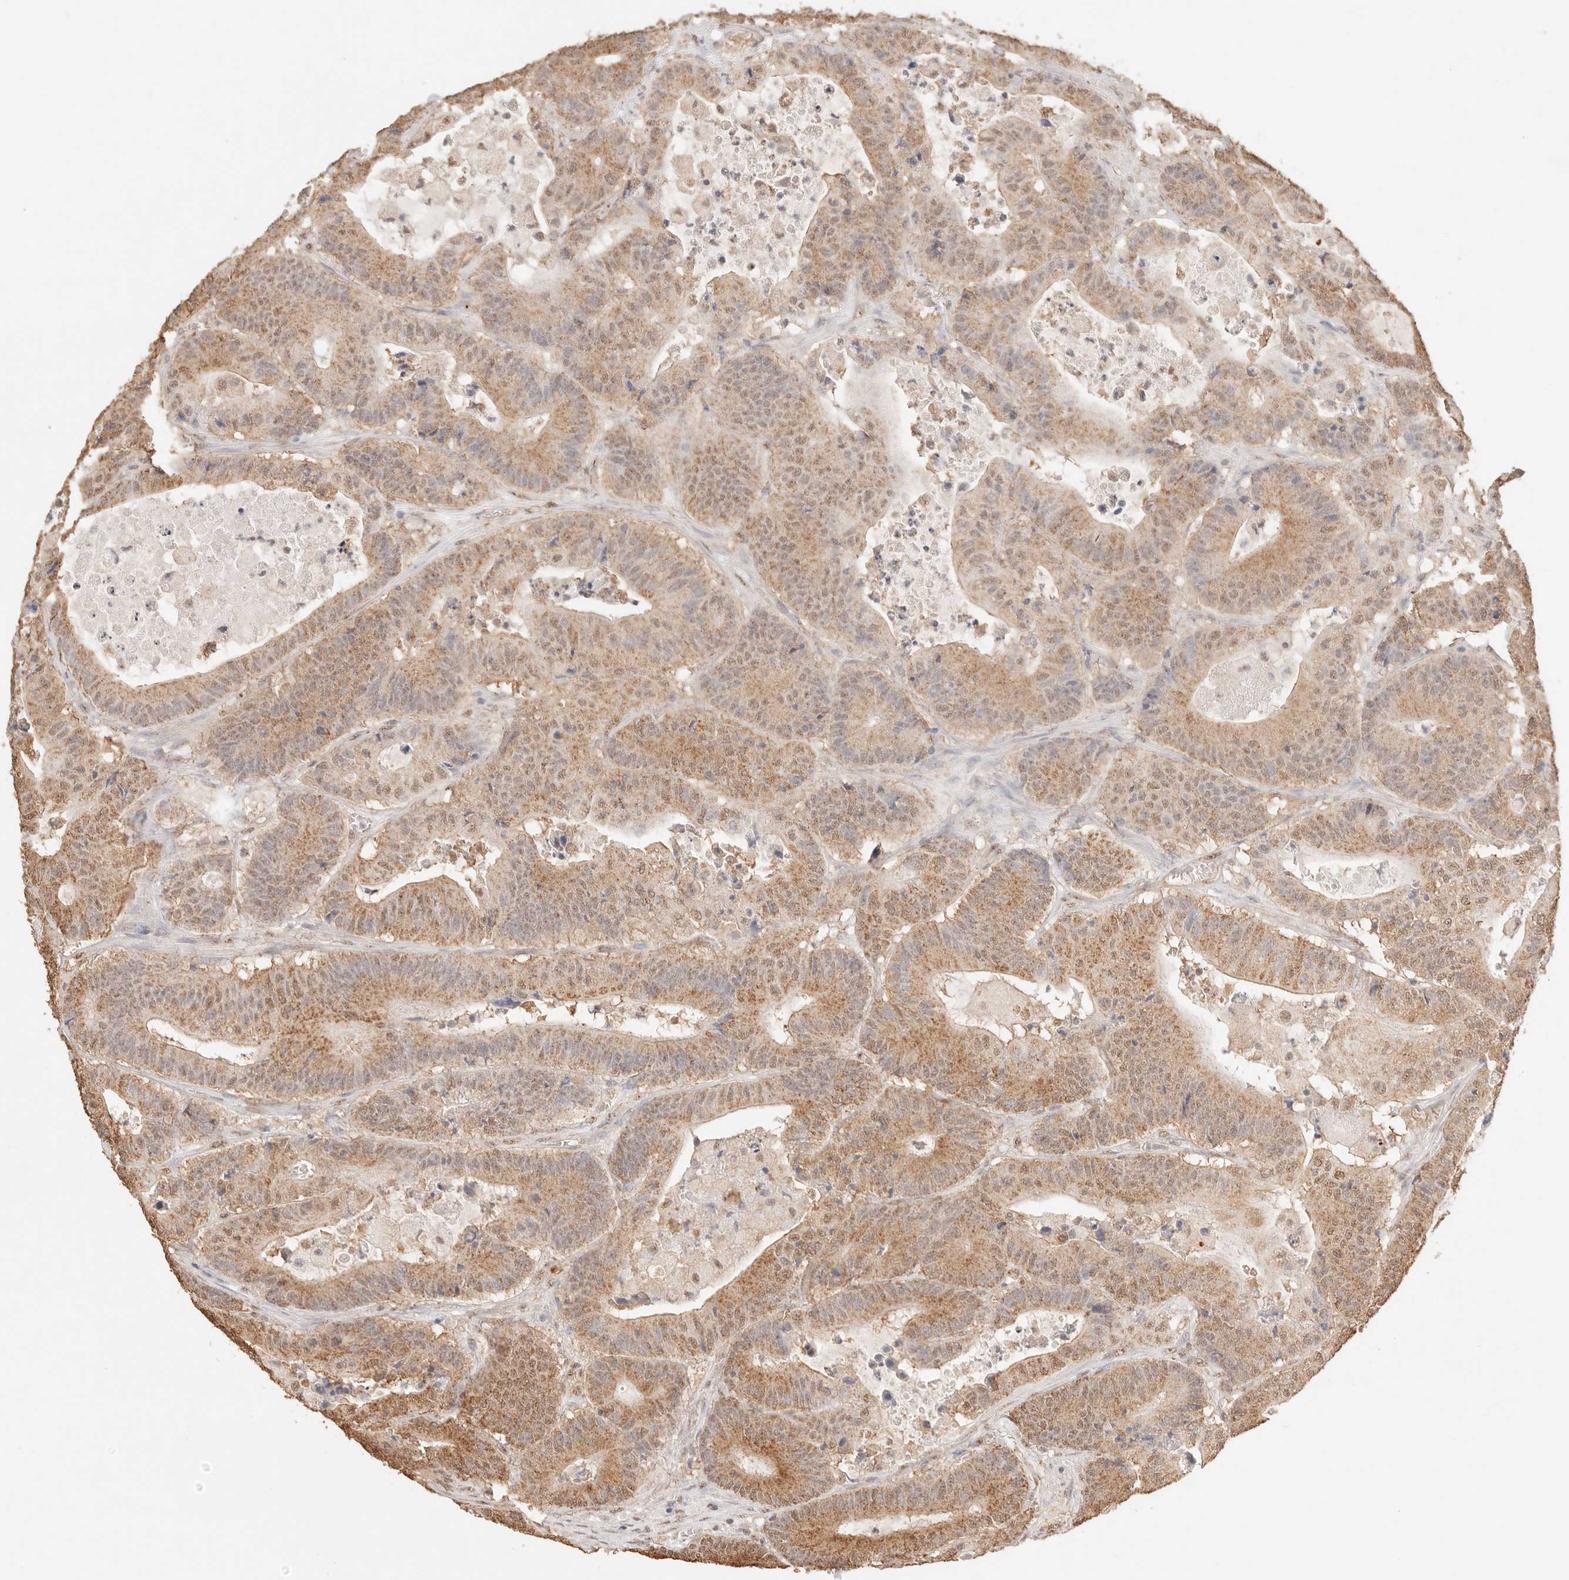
{"staining": {"intensity": "moderate", "quantity": ">75%", "location": "cytoplasmic/membranous,nuclear"}, "tissue": "colorectal cancer", "cell_type": "Tumor cells", "image_type": "cancer", "snomed": [{"axis": "morphology", "description": "Adenocarcinoma, NOS"}, {"axis": "topography", "description": "Colon"}], "caption": "The histopathology image shows immunohistochemical staining of adenocarcinoma (colorectal). There is moderate cytoplasmic/membranous and nuclear staining is identified in approximately >75% of tumor cells. (DAB (3,3'-diaminobenzidine) IHC with brightfield microscopy, high magnification).", "gene": "IL1R2", "patient": {"sex": "female", "age": 84}}